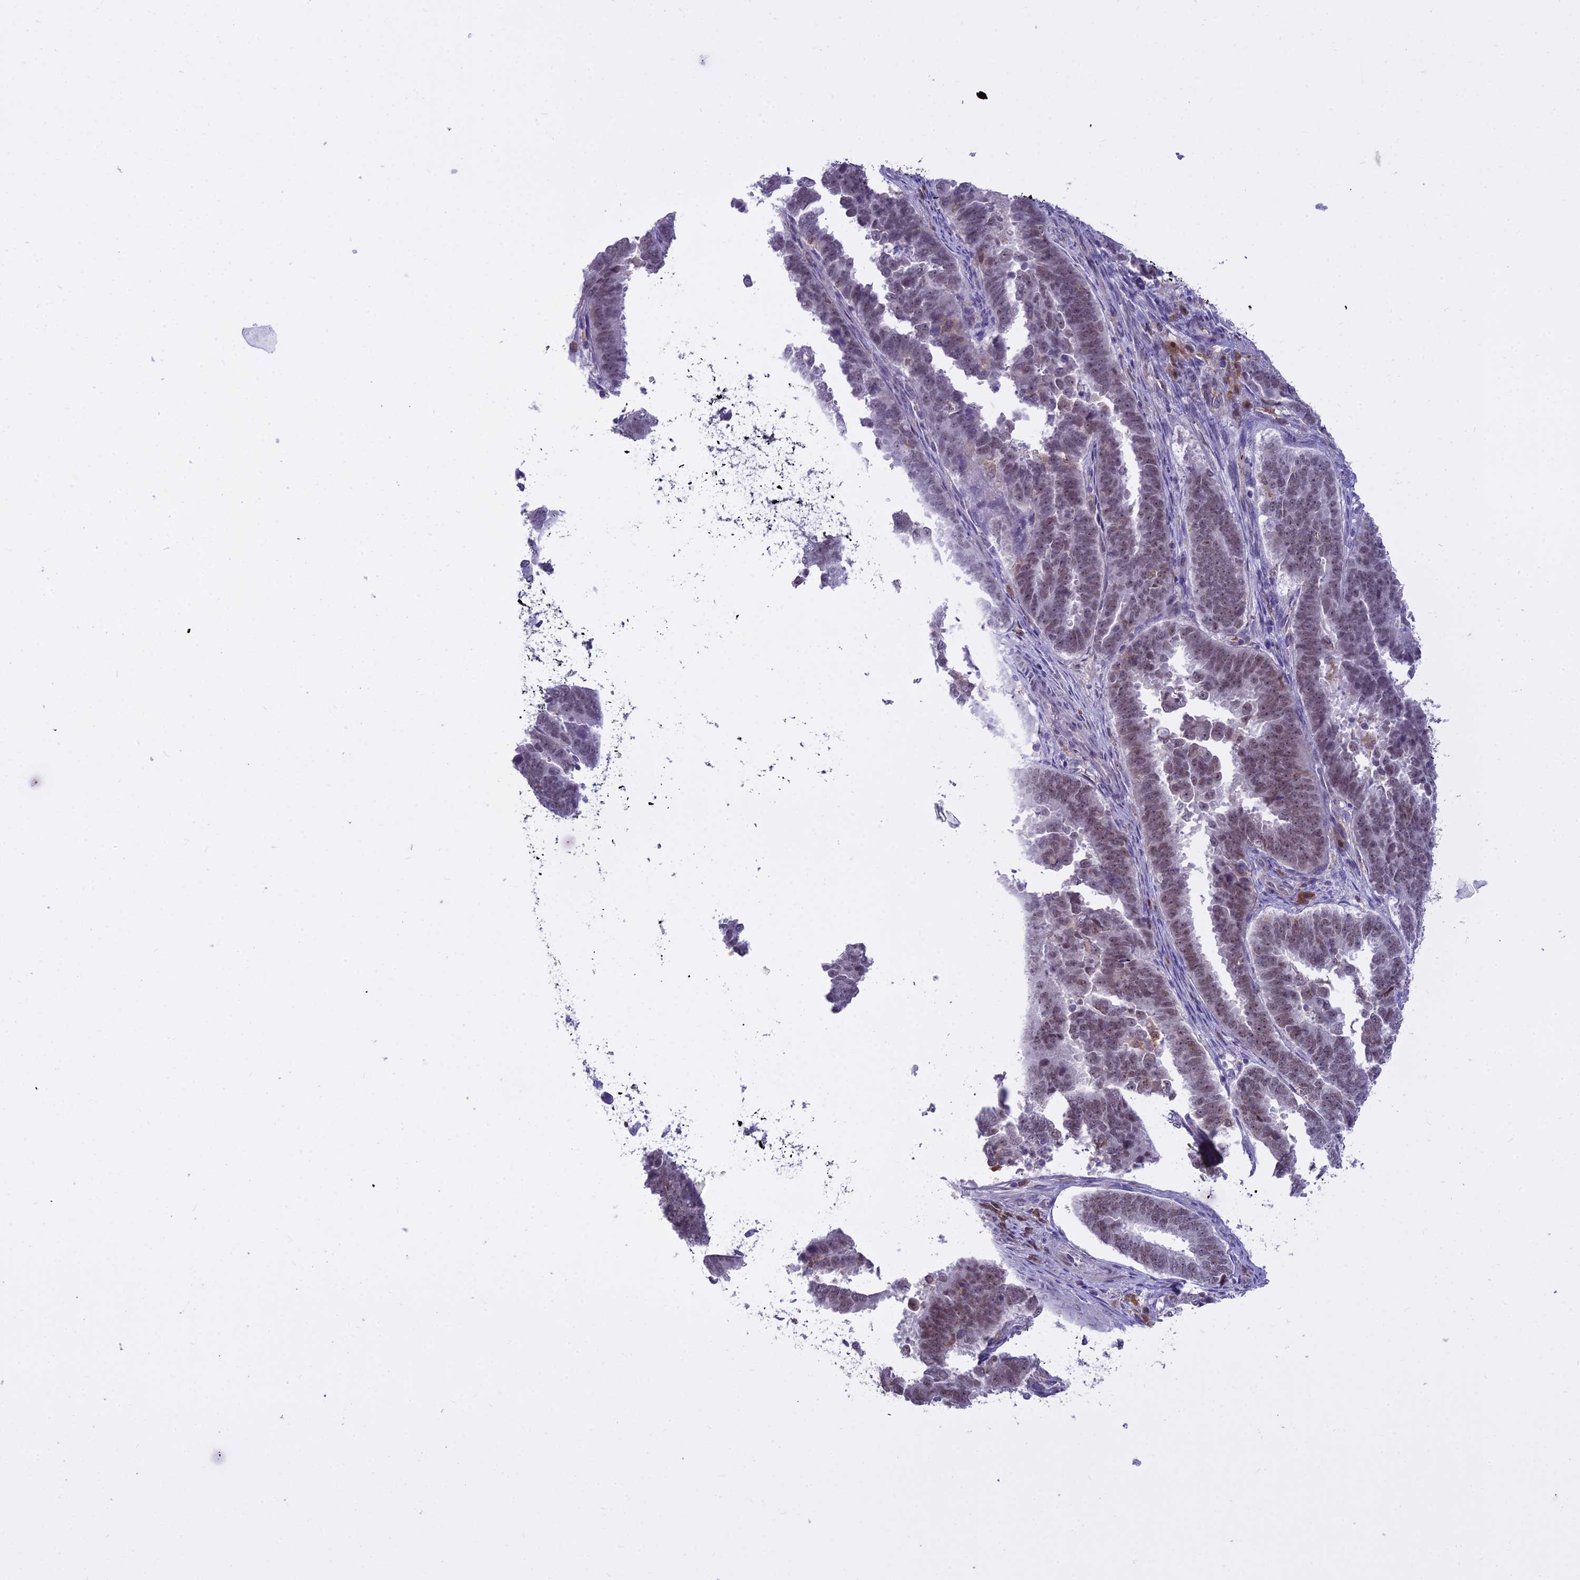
{"staining": {"intensity": "moderate", "quantity": ">75%", "location": "nuclear"}, "tissue": "endometrial cancer", "cell_type": "Tumor cells", "image_type": "cancer", "snomed": [{"axis": "morphology", "description": "Adenocarcinoma, NOS"}, {"axis": "topography", "description": "Endometrium"}], "caption": "The micrograph exhibits staining of endometrial cancer (adenocarcinoma), revealing moderate nuclear protein expression (brown color) within tumor cells.", "gene": "BLNK", "patient": {"sex": "female", "age": 75}}